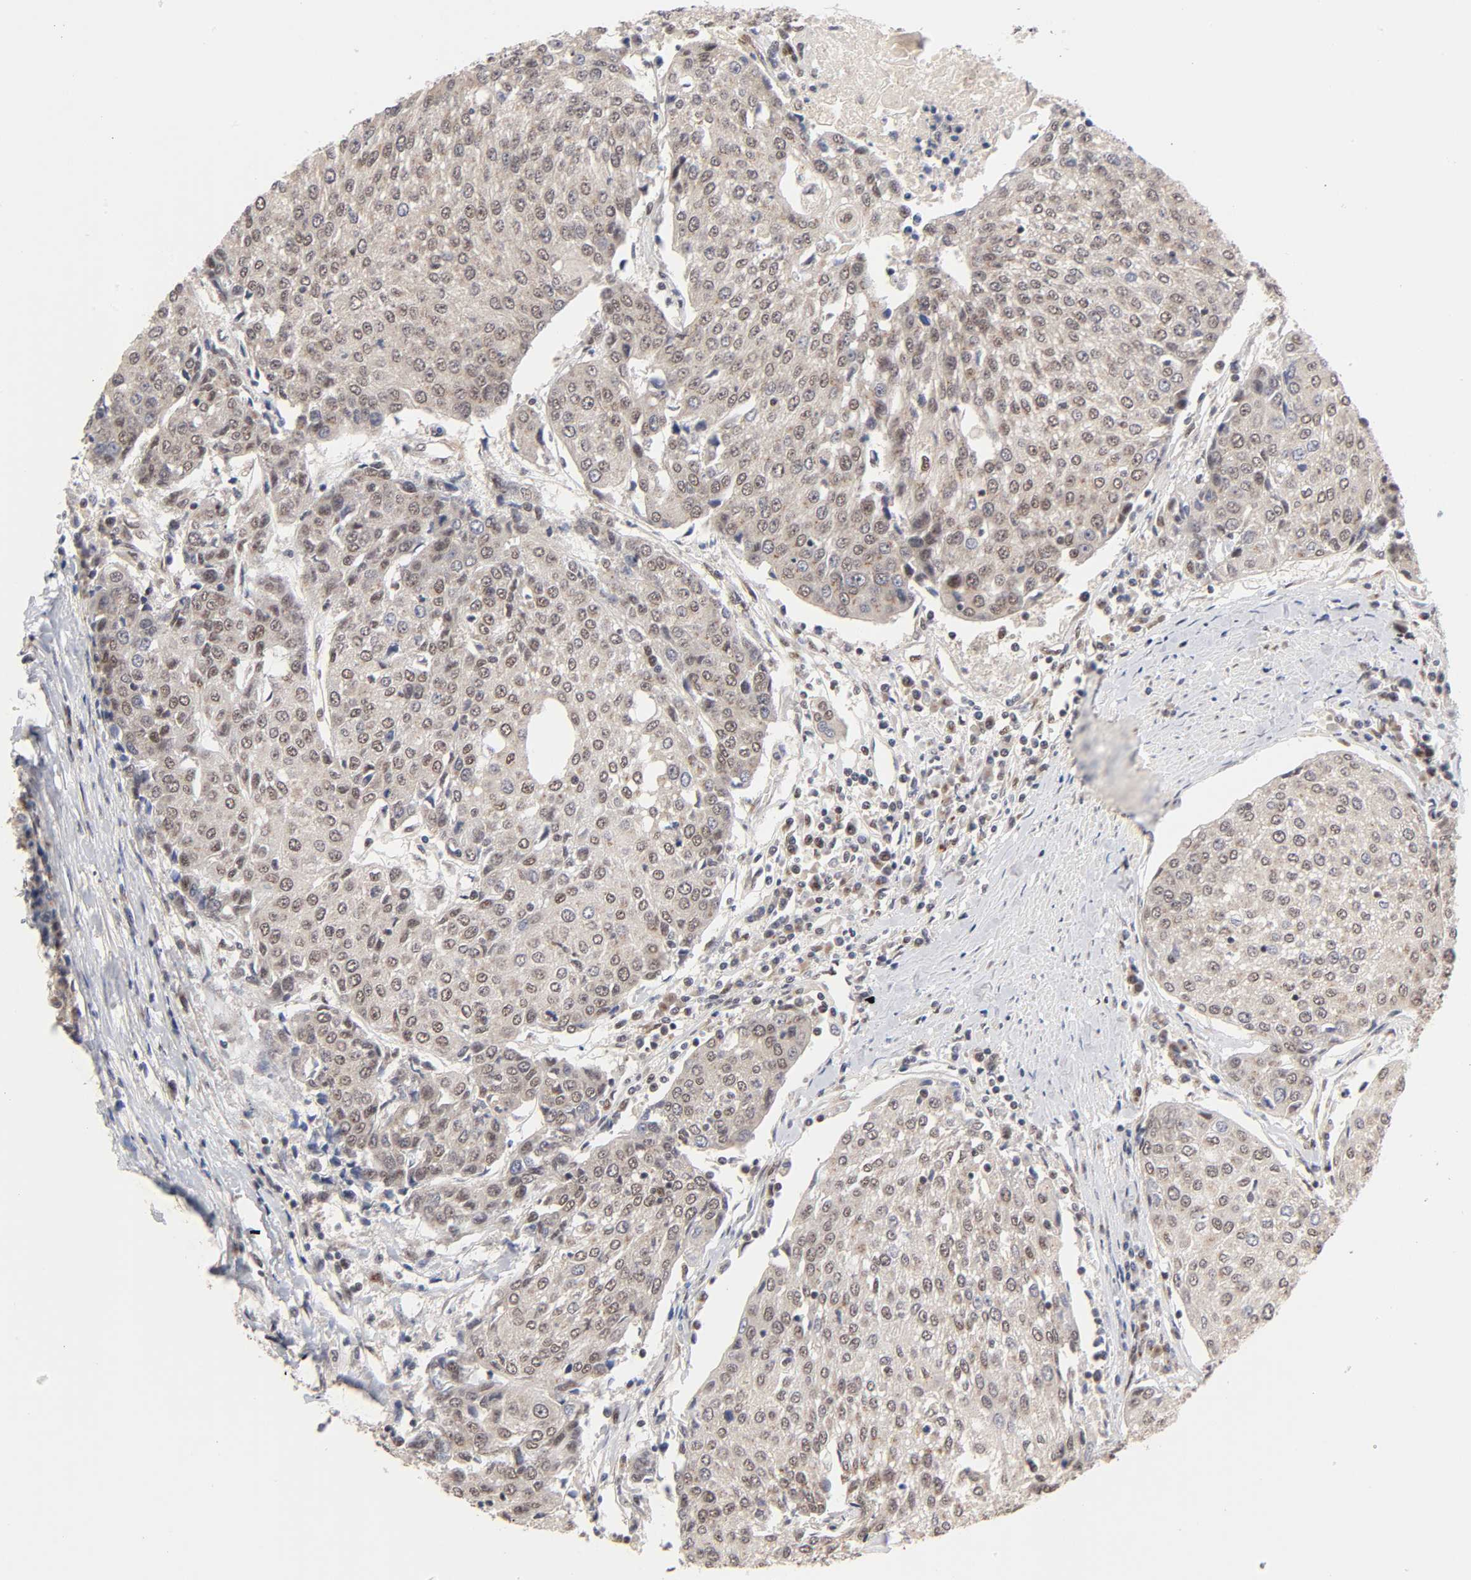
{"staining": {"intensity": "moderate", "quantity": "25%-75%", "location": "cytoplasmic/membranous,nuclear"}, "tissue": "urothelial cancer", "cell_type": "Tumor cells", "image_type": "cancer", "snomed": [{"axis": "morphology", "description": "Urothelial carcinoma, High grade"}, {"axis": "topography", "description": "Urinary bladder"}], "caption": "Protein analysis of urothelial carcinoma (high-grade) tissue demonstrates moderate cytoplasmic/membranous and nuclear positivity in approximately 25%-75% of tumor cells.", "gene": "EP300", "patient": {"sex": "female", "age": 85}}